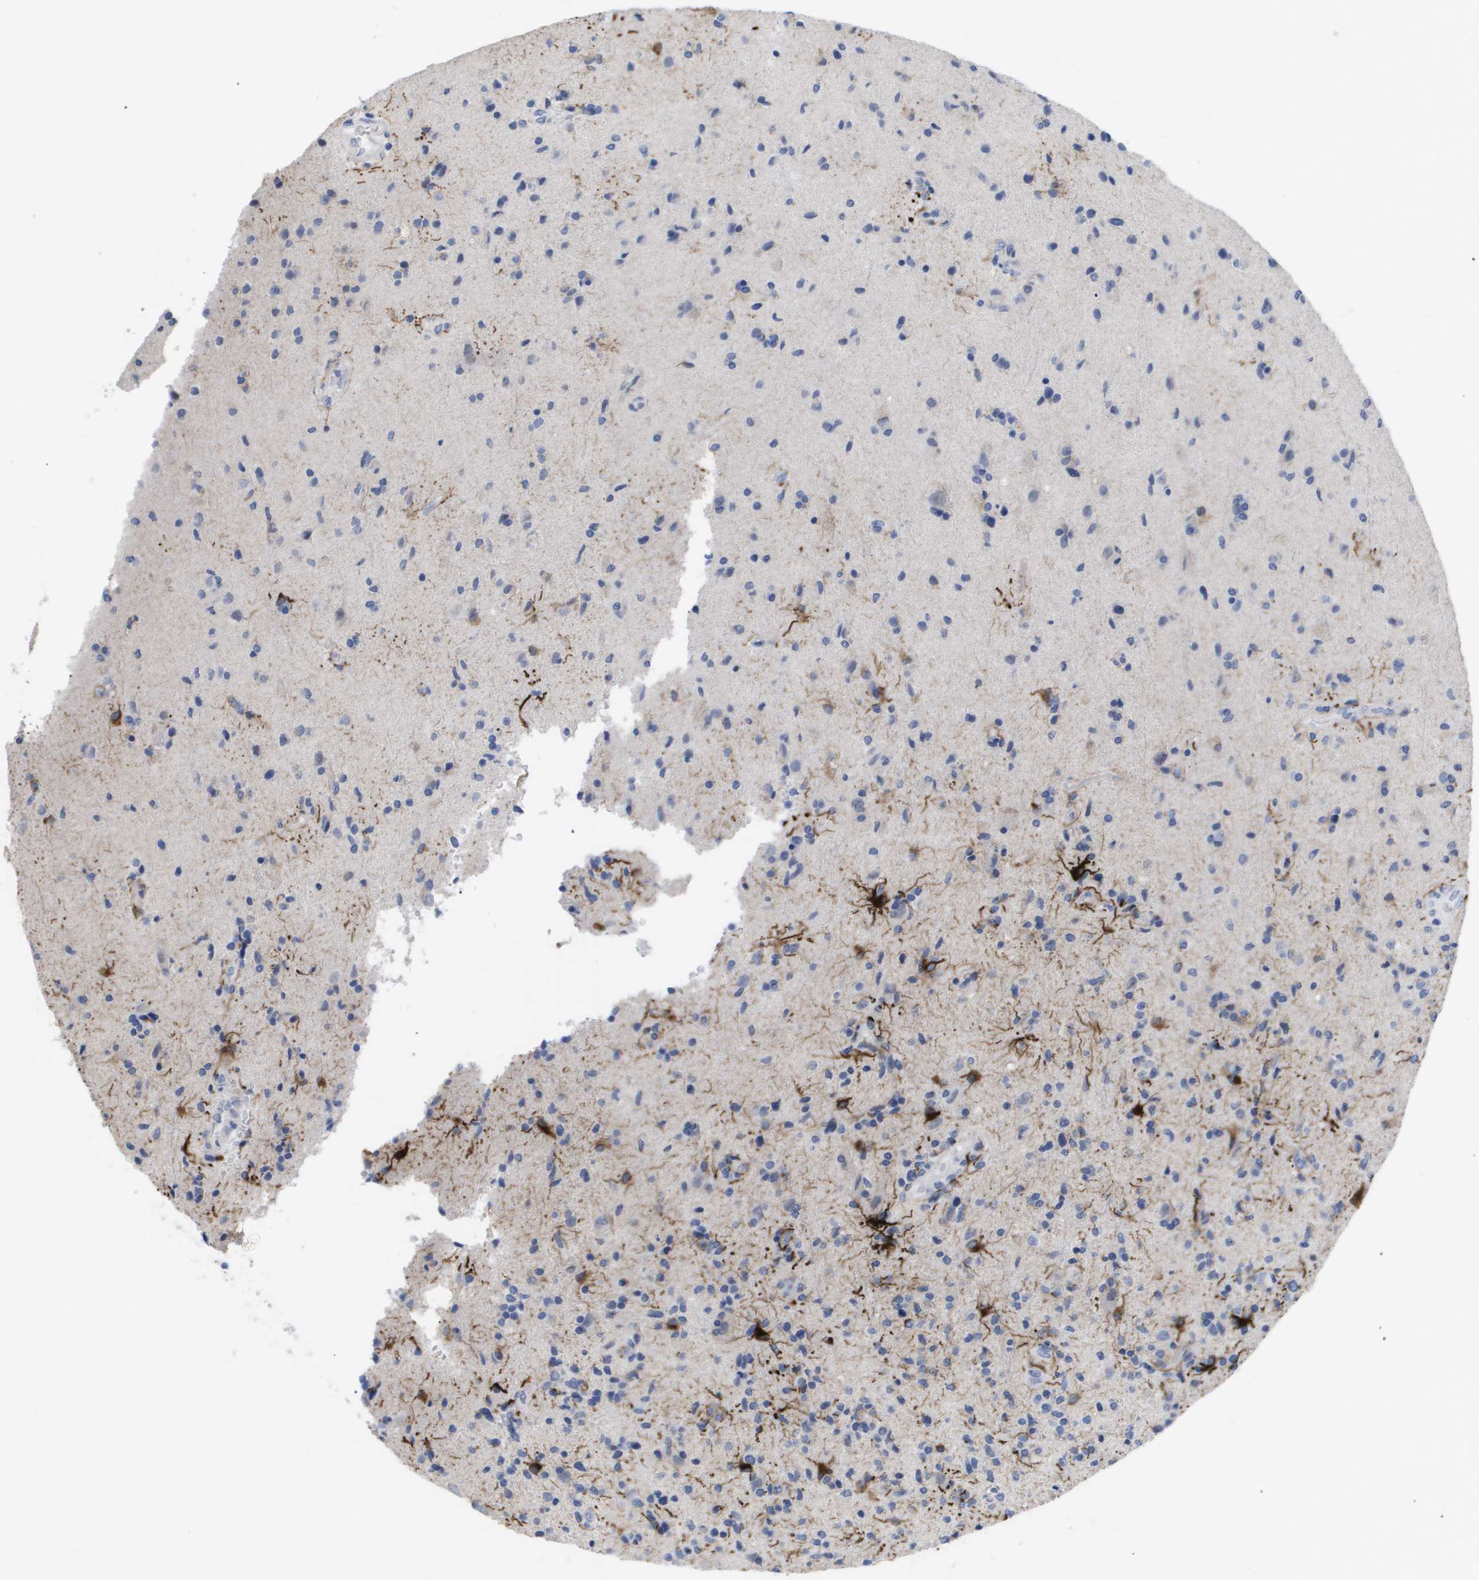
{"staining": {"intensity": "strong", "quantity": "<25%", "location": "cytoplasmic/membranous"}, "tissue": "glioma", "cell_type": "Tumor cells", "image_type": "cancer", "snomed": [{"axis": "morphology", "description": "Glioma, malignant, High grade"}, {"axis": "topography", "description": "Brain"}], "caption": "Protein expression analysis of human glioma reveals strong cytoplasmic/membranous staining in approximately <25% of tumor cells.", "gene": "CAV3", "patient": {"sex": "male", "age": 72}}